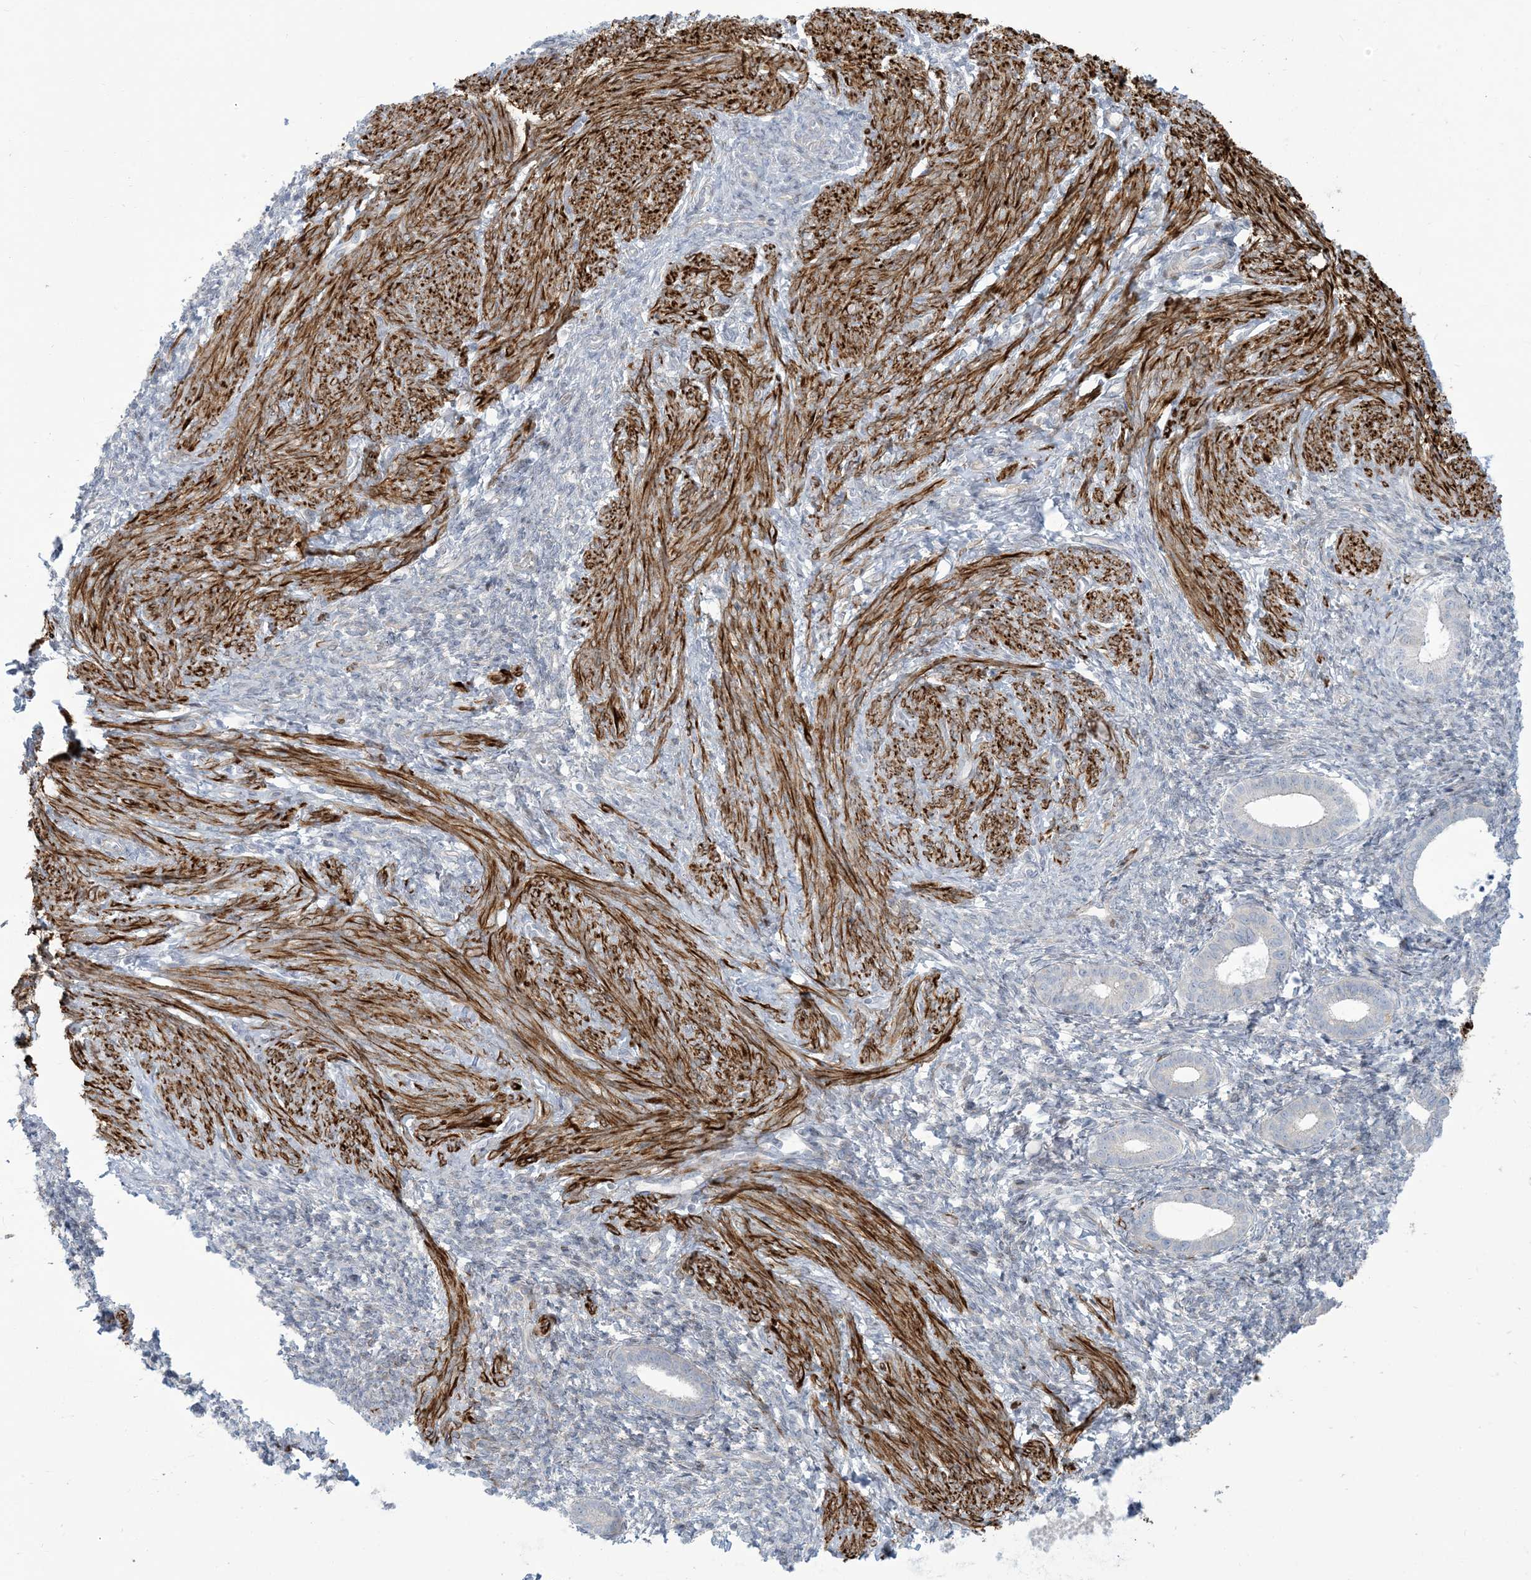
{"staining": {"intensity": "negative", "quantity": "none", "location": "none"}, "tissue": "endometrium", "cell_type": "Cells in endometrial stroma", "image_type": "normal", "snomed": [{"axis": "morphology", "description": "Normal tissue, NOS"}, {"axis": "topography", "description": "Endometrium"}], "caption": "This is an IHC micrograph of unremarkable human endometrium. There is no positivity in cells in endometrial stroma.", "gene": "AFTPH", "patient": {"sex": "female", "age": 77}}